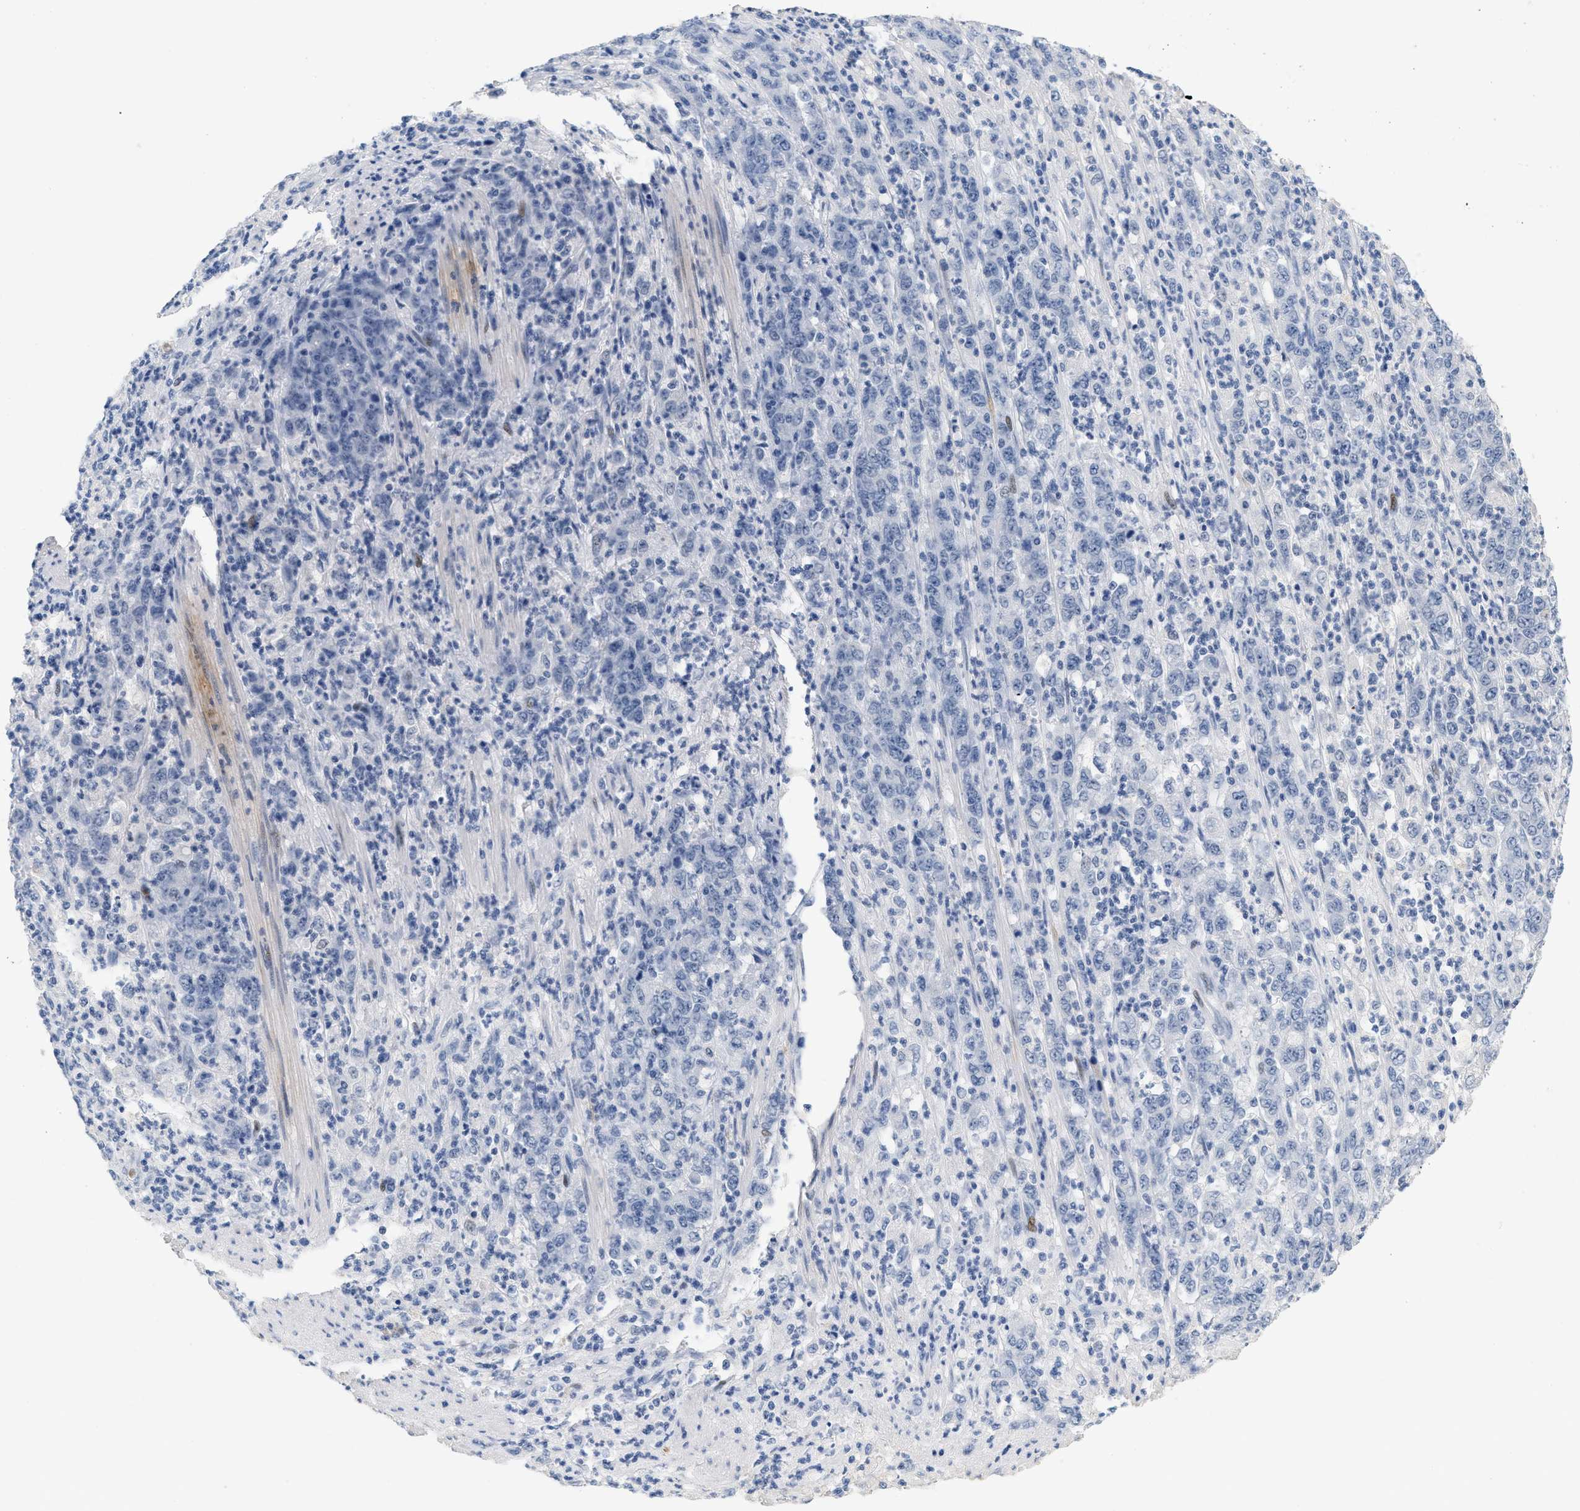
{"staining": {"intensity": "negative", "quantity": "none", "location": "none"}, "tissue": "stomach cancer", "cell_type": "Tumor cells", "image_type": "cancer", "snomed": [{"axis": "morphology", "description": "Adenocarcinoma, NOS"}, {"axis": "topography", "description": "Stomach, lower"}], "caption": "Immunohistochemical staining of stomach adenocarcinoma shows no significant expression in tumor cells.", "gene": "CFH", "patient": {"sex": "female", "age": 71}}